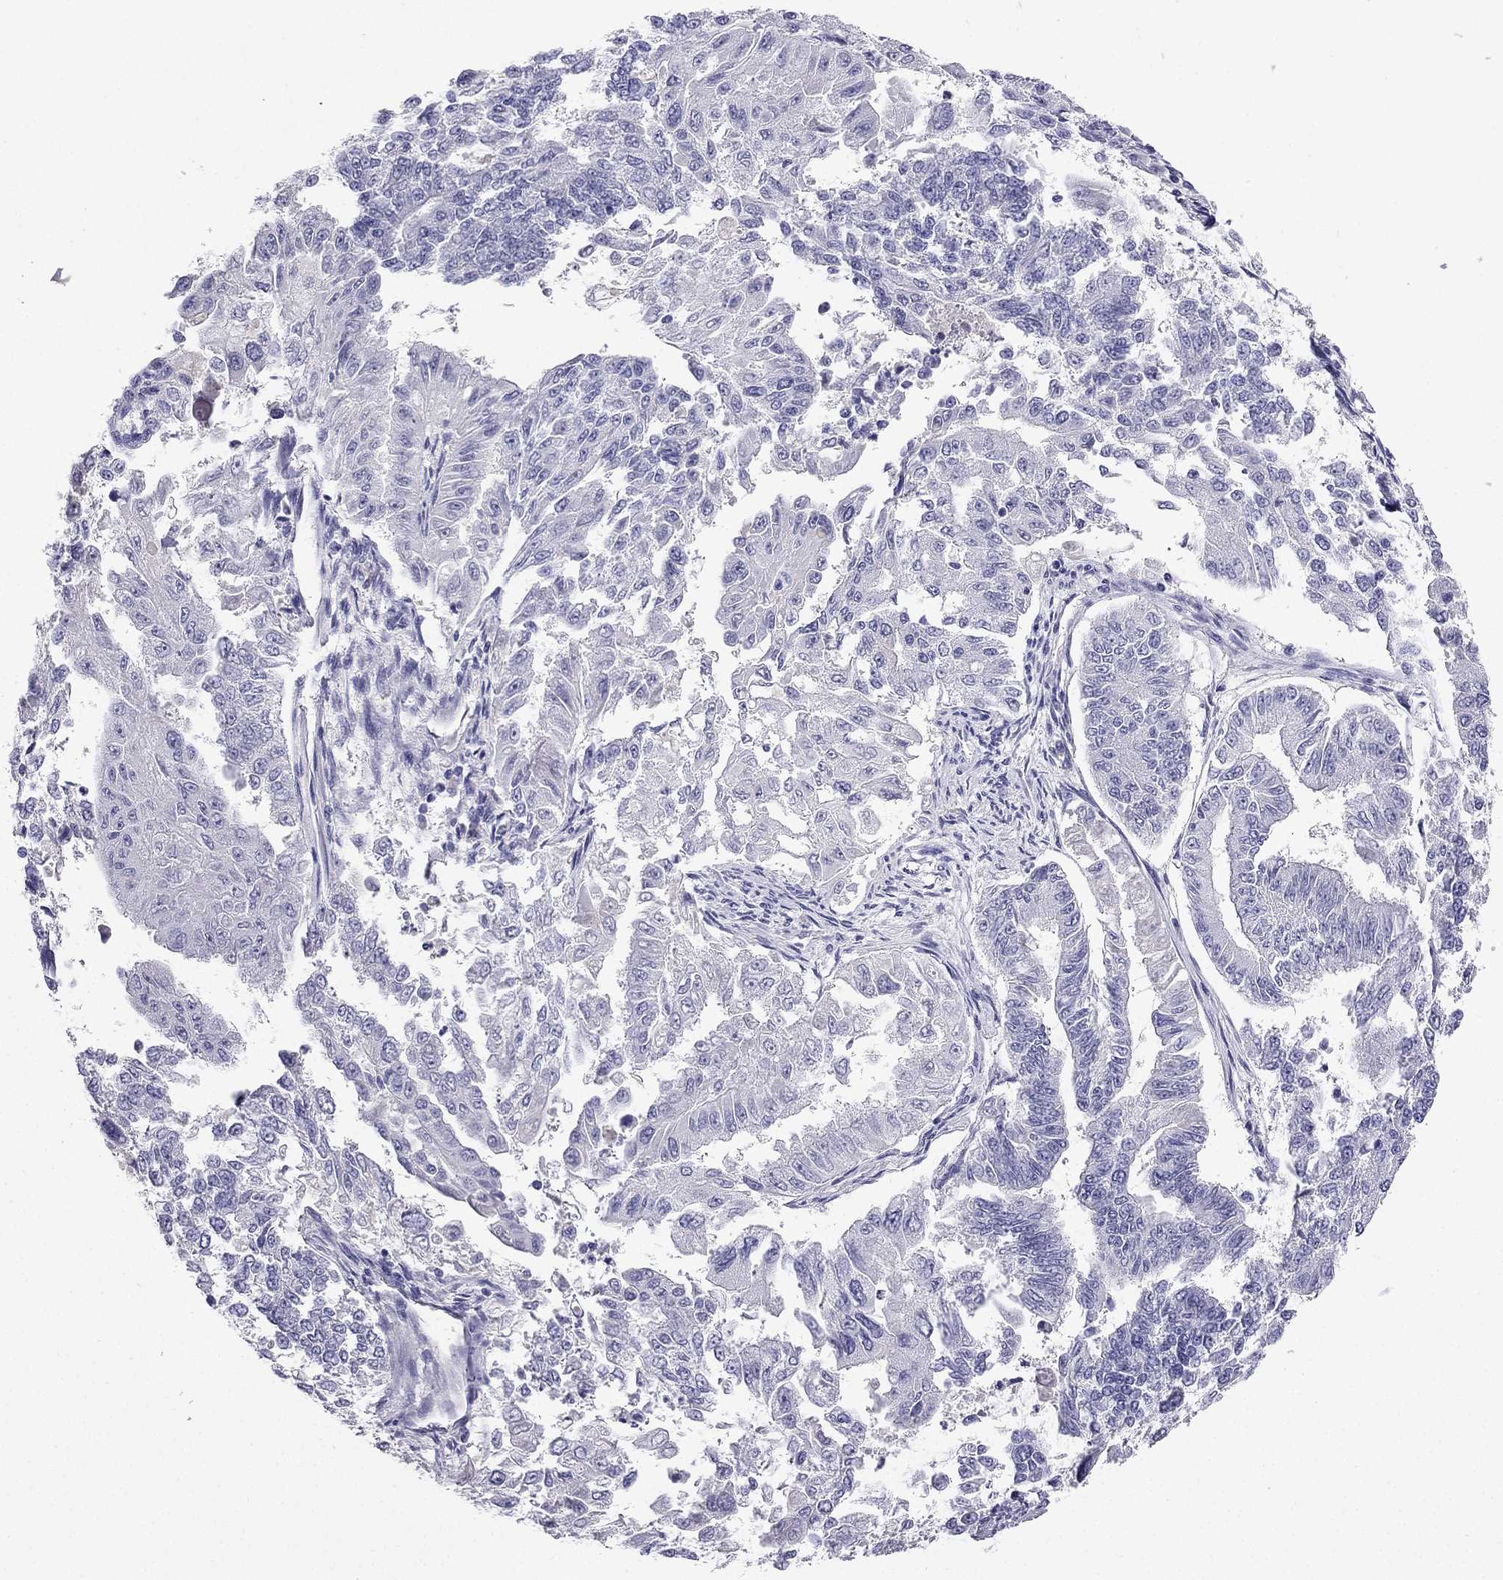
{"staining": {"intensity": "negative", "quantity": "none", "location": "none"}, "tissue": "endometrial cancer", "cell_type": "Tumor cells", "image_type": "cancer", "snomed": [{"axis": "morphology", "description": "Adenocarcinoma, NOS"}, {"axis": "topography", "description": "Uterus"}], "caption": "Immunohistochemistry (IHC) of human endometrial adenocarcinoma displays no expression in tumor cells.", "gene": "NPTX1", "patient": {"sex": "female", "age": 59}}